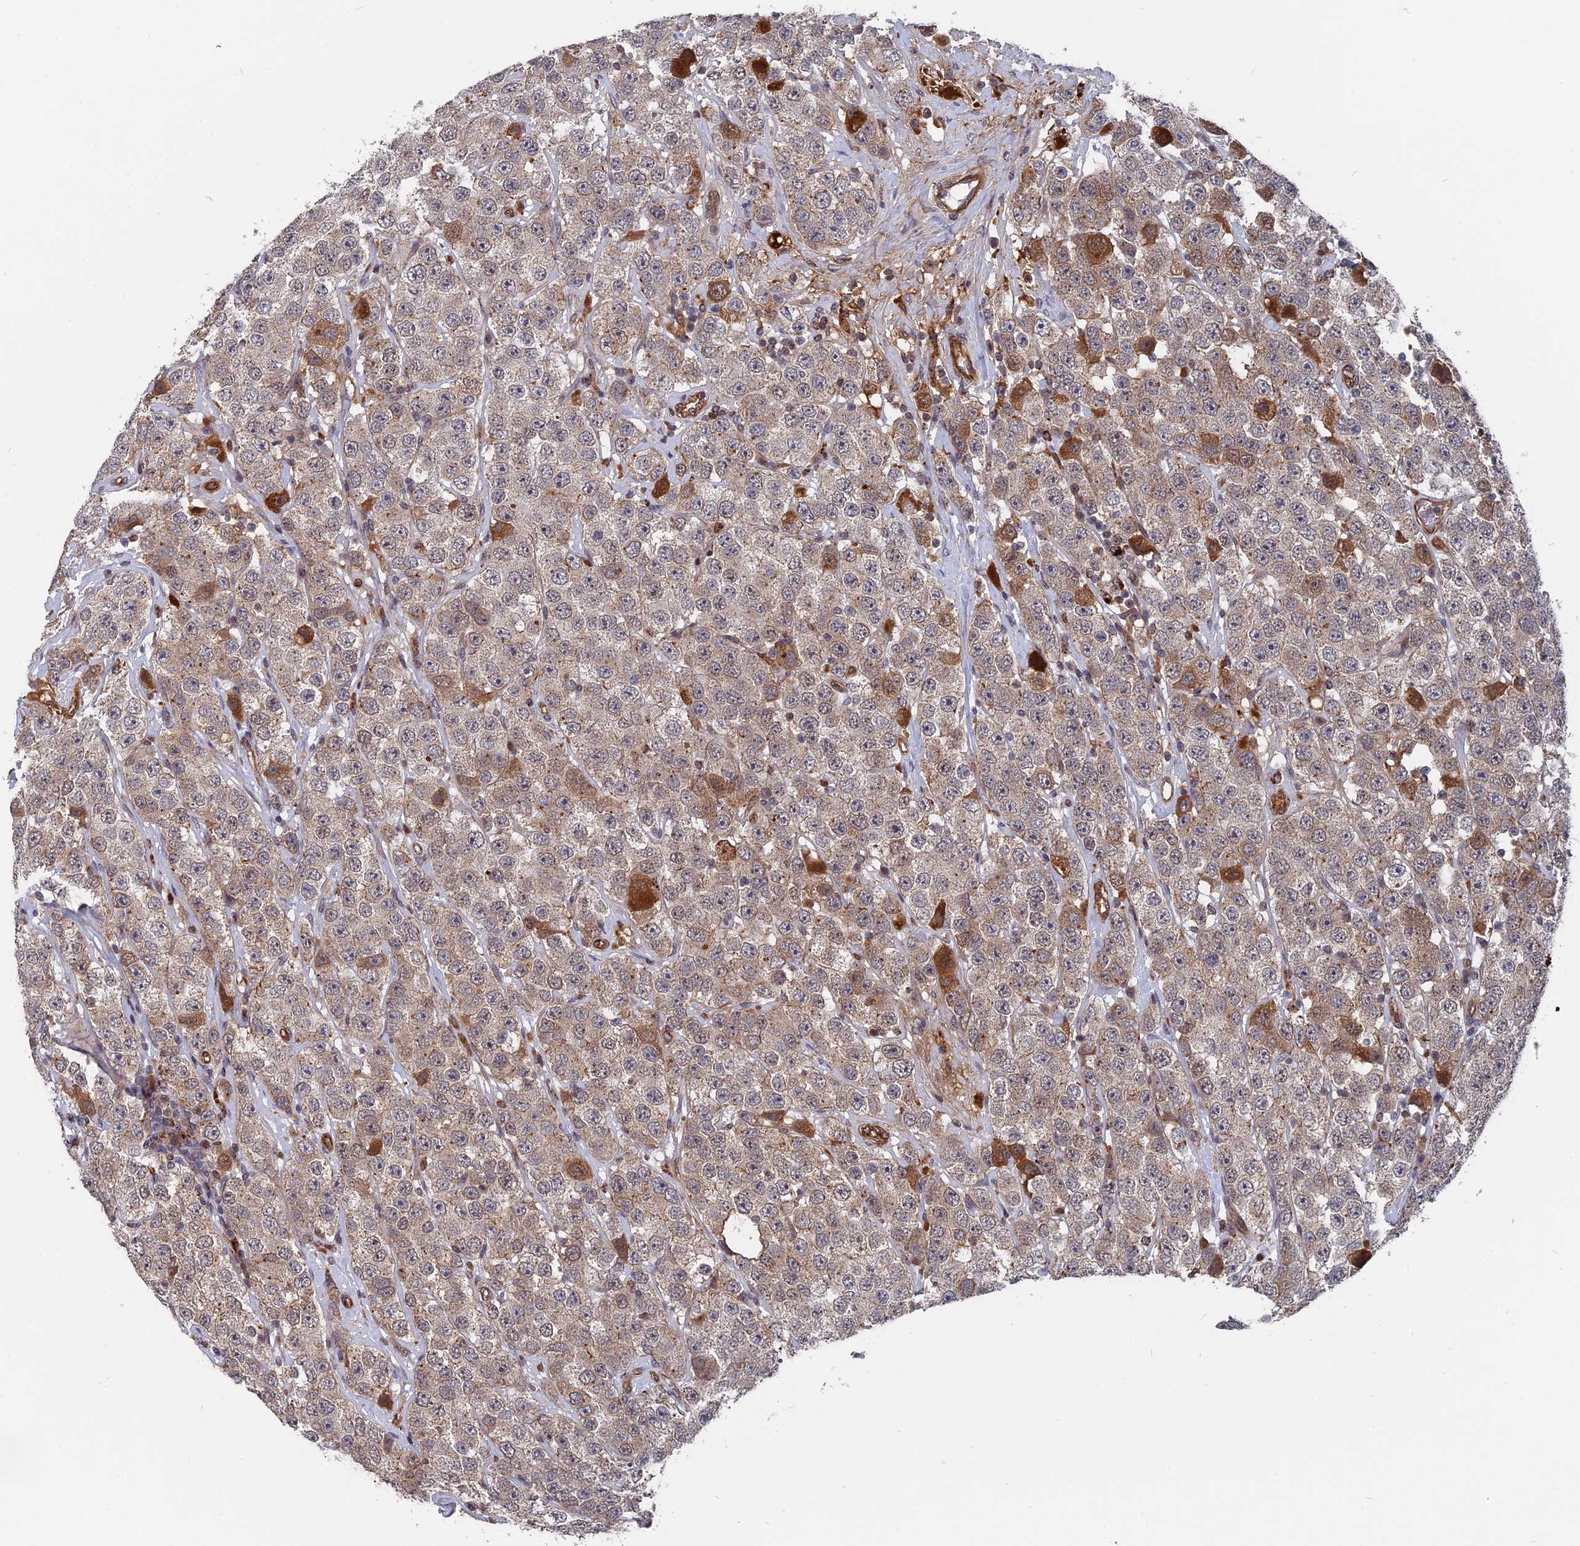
{"staining": {"intensity": "weak", "quantity": ">75%", "location": "cytoplasmic/membranous"}, "tissue": "testis cancer", "cell_type": "Tumor cells", "image_type": "cancer", "snomed": [{"axis": "morphology", "description": "Seminoma, NOS"}, {"axis": "topography", "description": "Testis"}], "caption": "Testis cancer (seminoma) stained with DAB IHC demonstrates low levels of weak cytoplasmic/membranous staining in about >75% of tumor cells.", "gene": "NOSIP", "patient": {"sex": "male", "age": 28}}